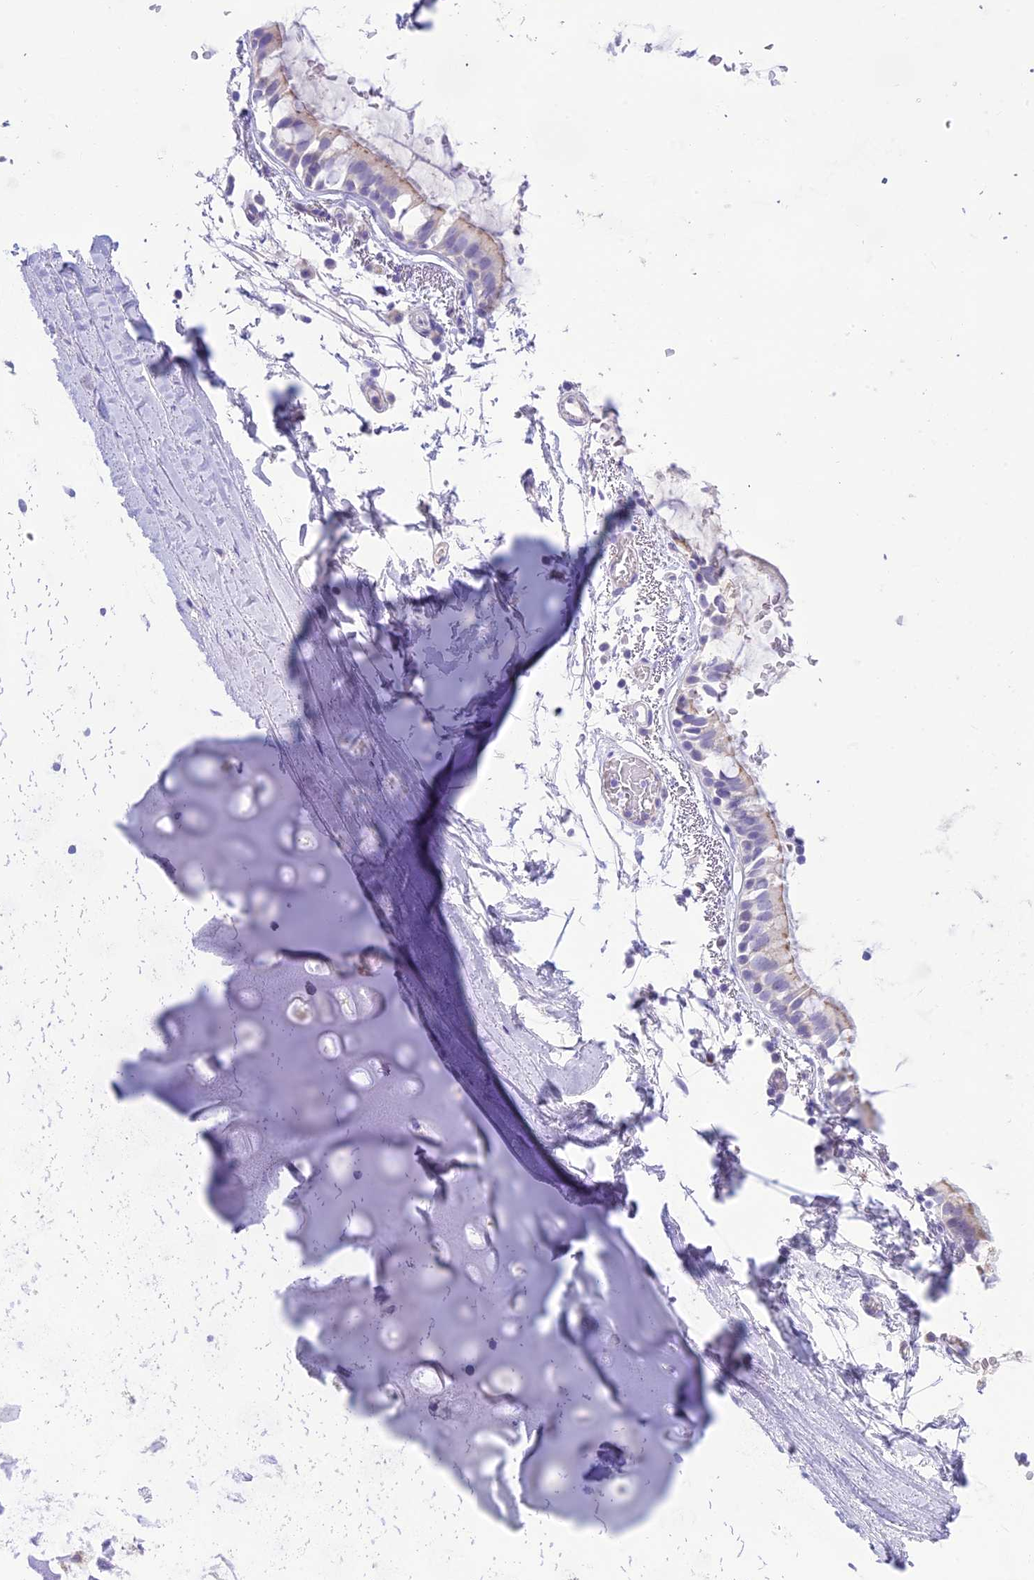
{"staining": {"intensity": "negative", "quantity": "none", "location": "none"}, "tissue": "adipose tissue", "cell_type": "Adipocytes", "image_type": "normal", "snomed": [{"axis": "morphology", "description": "Normal tissue, NOS"}, {"axis": "topography", "description": "Lymph node"}, {"axis": "topography", "description": "Bronchus"}], "caption": "A high-resolution image shows immunohistochemistry staining of unremarkable adipose tissue, which exhibits no significant staining in adipocytes.", "gene": "DHDH", "patient": {"sex": "male", "age": 63}}